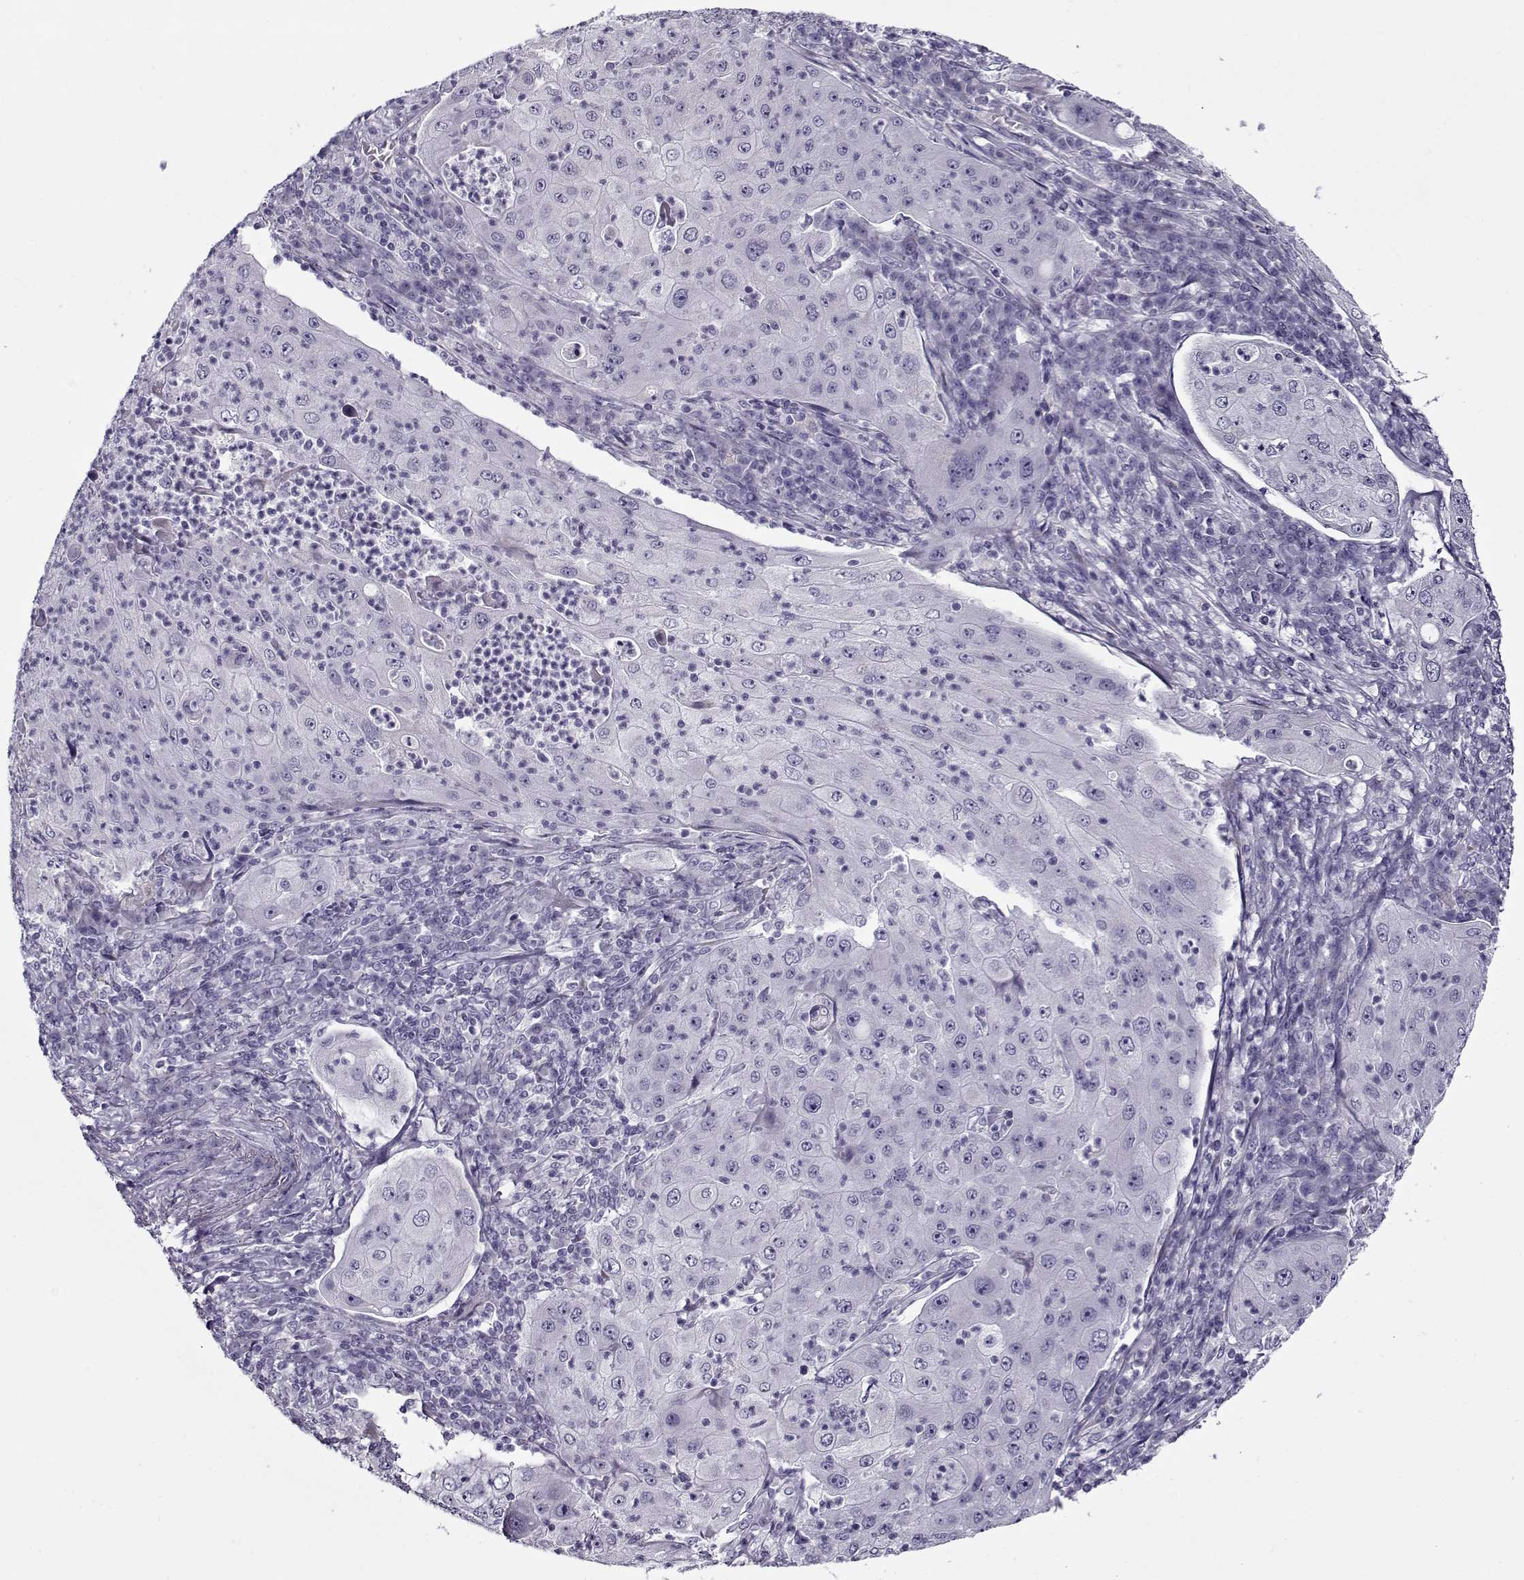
{"staining": {"intensity": "negative", "quantity": "none", "location": "none"}, "tissue": "lung cancer", "cell_type": "Tumor cells", "image_type": "cancer", "snomed": [{"axis": "morphology", "description": "Squamous cell carcinoma, NOS"}, {"axis": "topography", "description": "Lung"}], "caption": "Micrograph shows no protein staining in tumor cells of lung cancer tissue. The staining is performed using DAB brown chromogen with nuclei counter-stained in using hematoxylin.", "gene": "GAGE2A", "patient": {"sex": "female", "age": 59}}